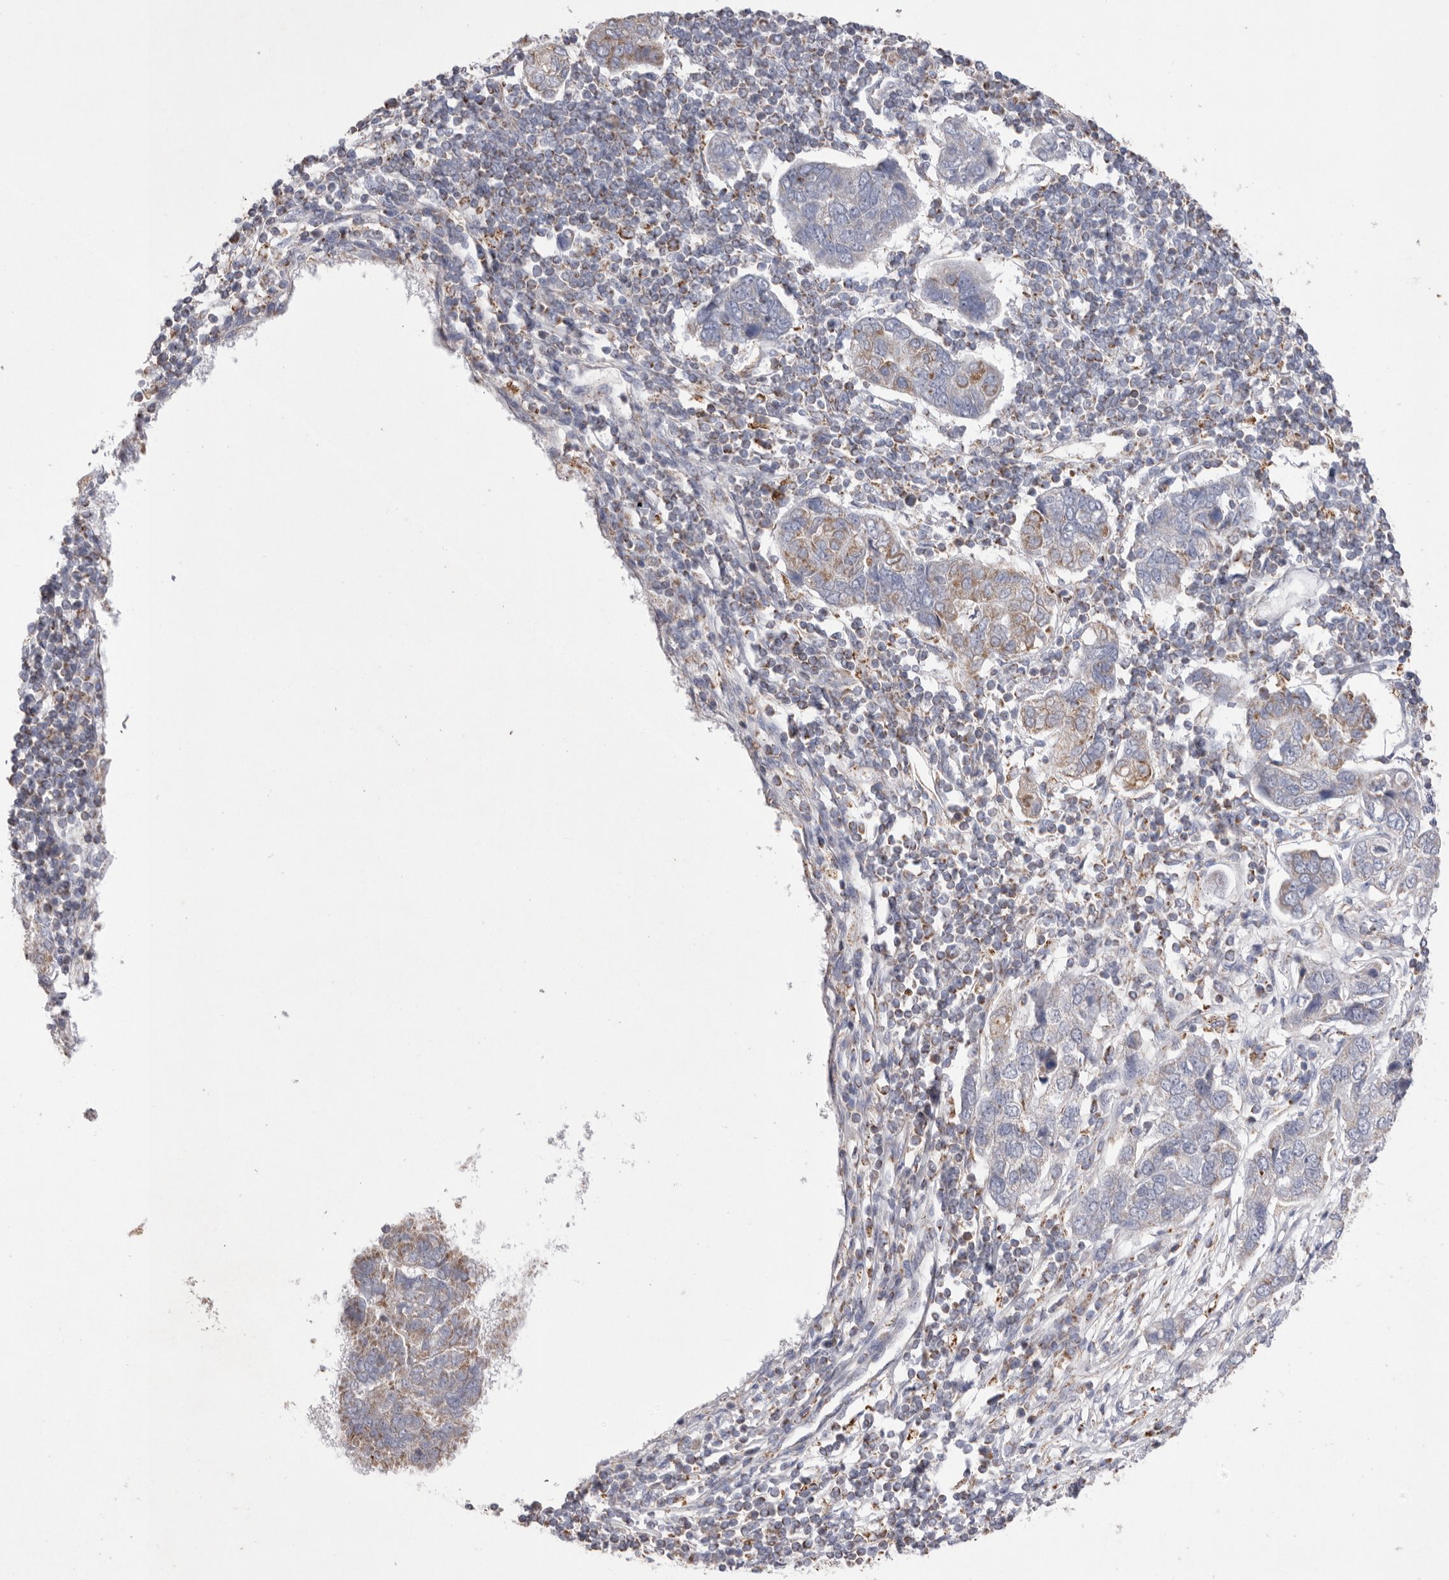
{"staining": {"intensity": "weak", "quantity": "25%-75%", "location": "cytoplasmic/membranous"}, "tissue": "pancreatic cancer", "cell_type": "Tumor cells", "image_type": "cancer", "snomed": [{"axis": "morphology", "description": "Adenocarcinoma, NOS"}, {"axis": "topography", "description": "Pancreas"}], "caption": "IHC histopathology image of pancreatic adenocarcinoma stained for a protein (brown), which exhibits low levels of weak cytoplasmic/membranous expression in about 25%-75% of tumor cells.", "gene": "VDAC3", "patient": {"sex": "female", "age": 61}}